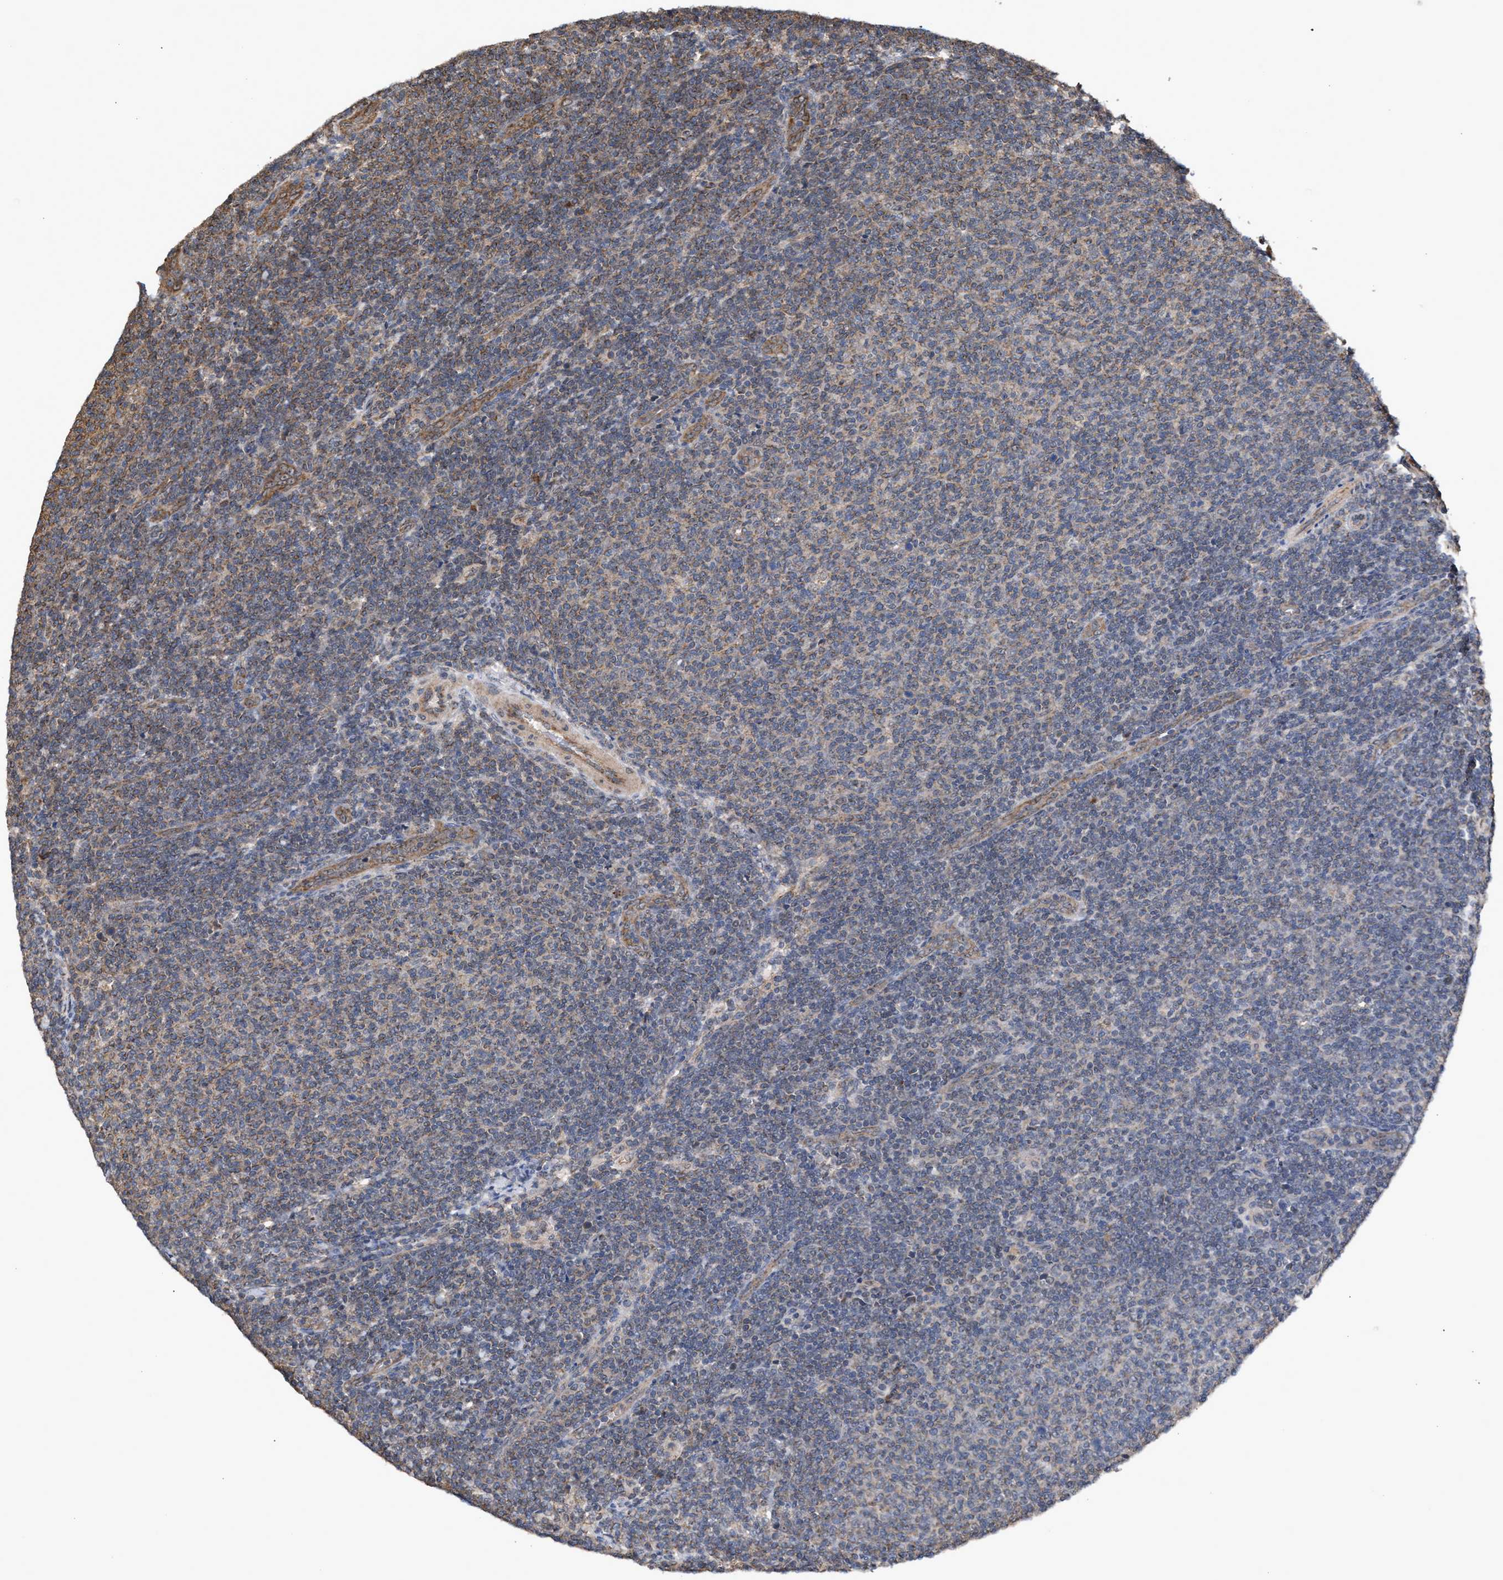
{"staining": {"intensity": "weak", "quantity": "<25%", "location": "cytoplasmic/membranous"}, "tissue": "lymphoma", "cell_type": "Tumor cells", "image_type": "cancer", "snomed": [{"axis": "morphology", "description": "Malignant lymphoma, non-Hodgkin's type, Low grade"}, {"axis": "topography", "description": "Lymph node"}], "caption": "Tumor cells are negative for protein expression in human low-grade malignant lymphoma, non-Hodgkin's type.", "gene": "EXOSC2", "patient": {"sex": "male", "age": 66}}